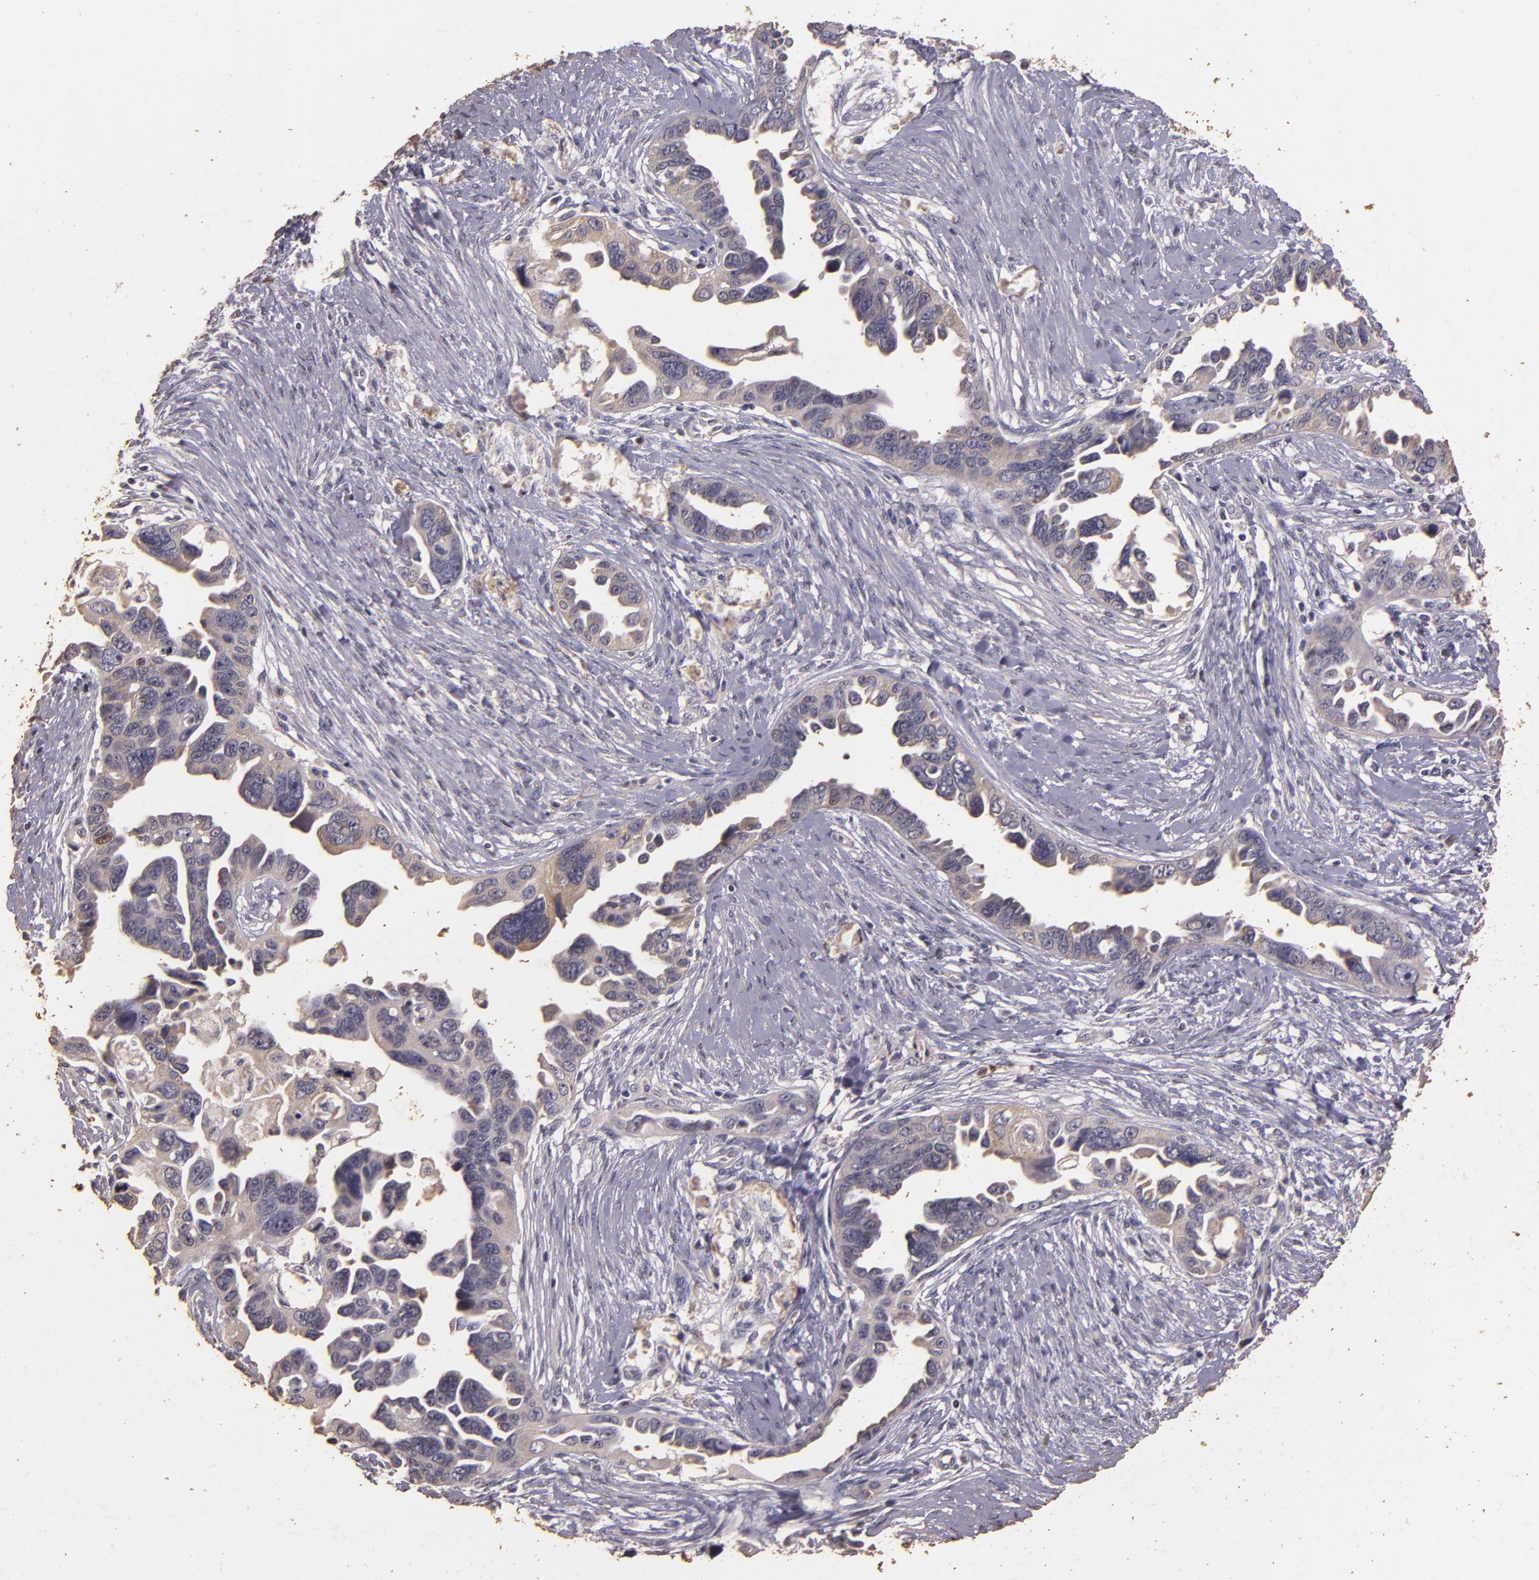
{"staining": {"intensity": "weak", "quantity": "25%-75%", "location": "cytoplasmic/membranous"}, "tissue": "ovarian cancer", "cell_type": "Tumor cells", "image_type": "cancer", "snomed": [{"axis": "morphology", "description": "Cystadenocarcinoma, serous, NOS"}, {"axis": "topography", "description": "Ovary"}], "caption": "Protein expression by immunohistochemistry reveals weak cytoplasmic/membranous positivity in about 25%-75% of tumor cells in ovarian cancer.", "gene": "BCL2L13", "patient": {"sex": "female", "age": 63}}